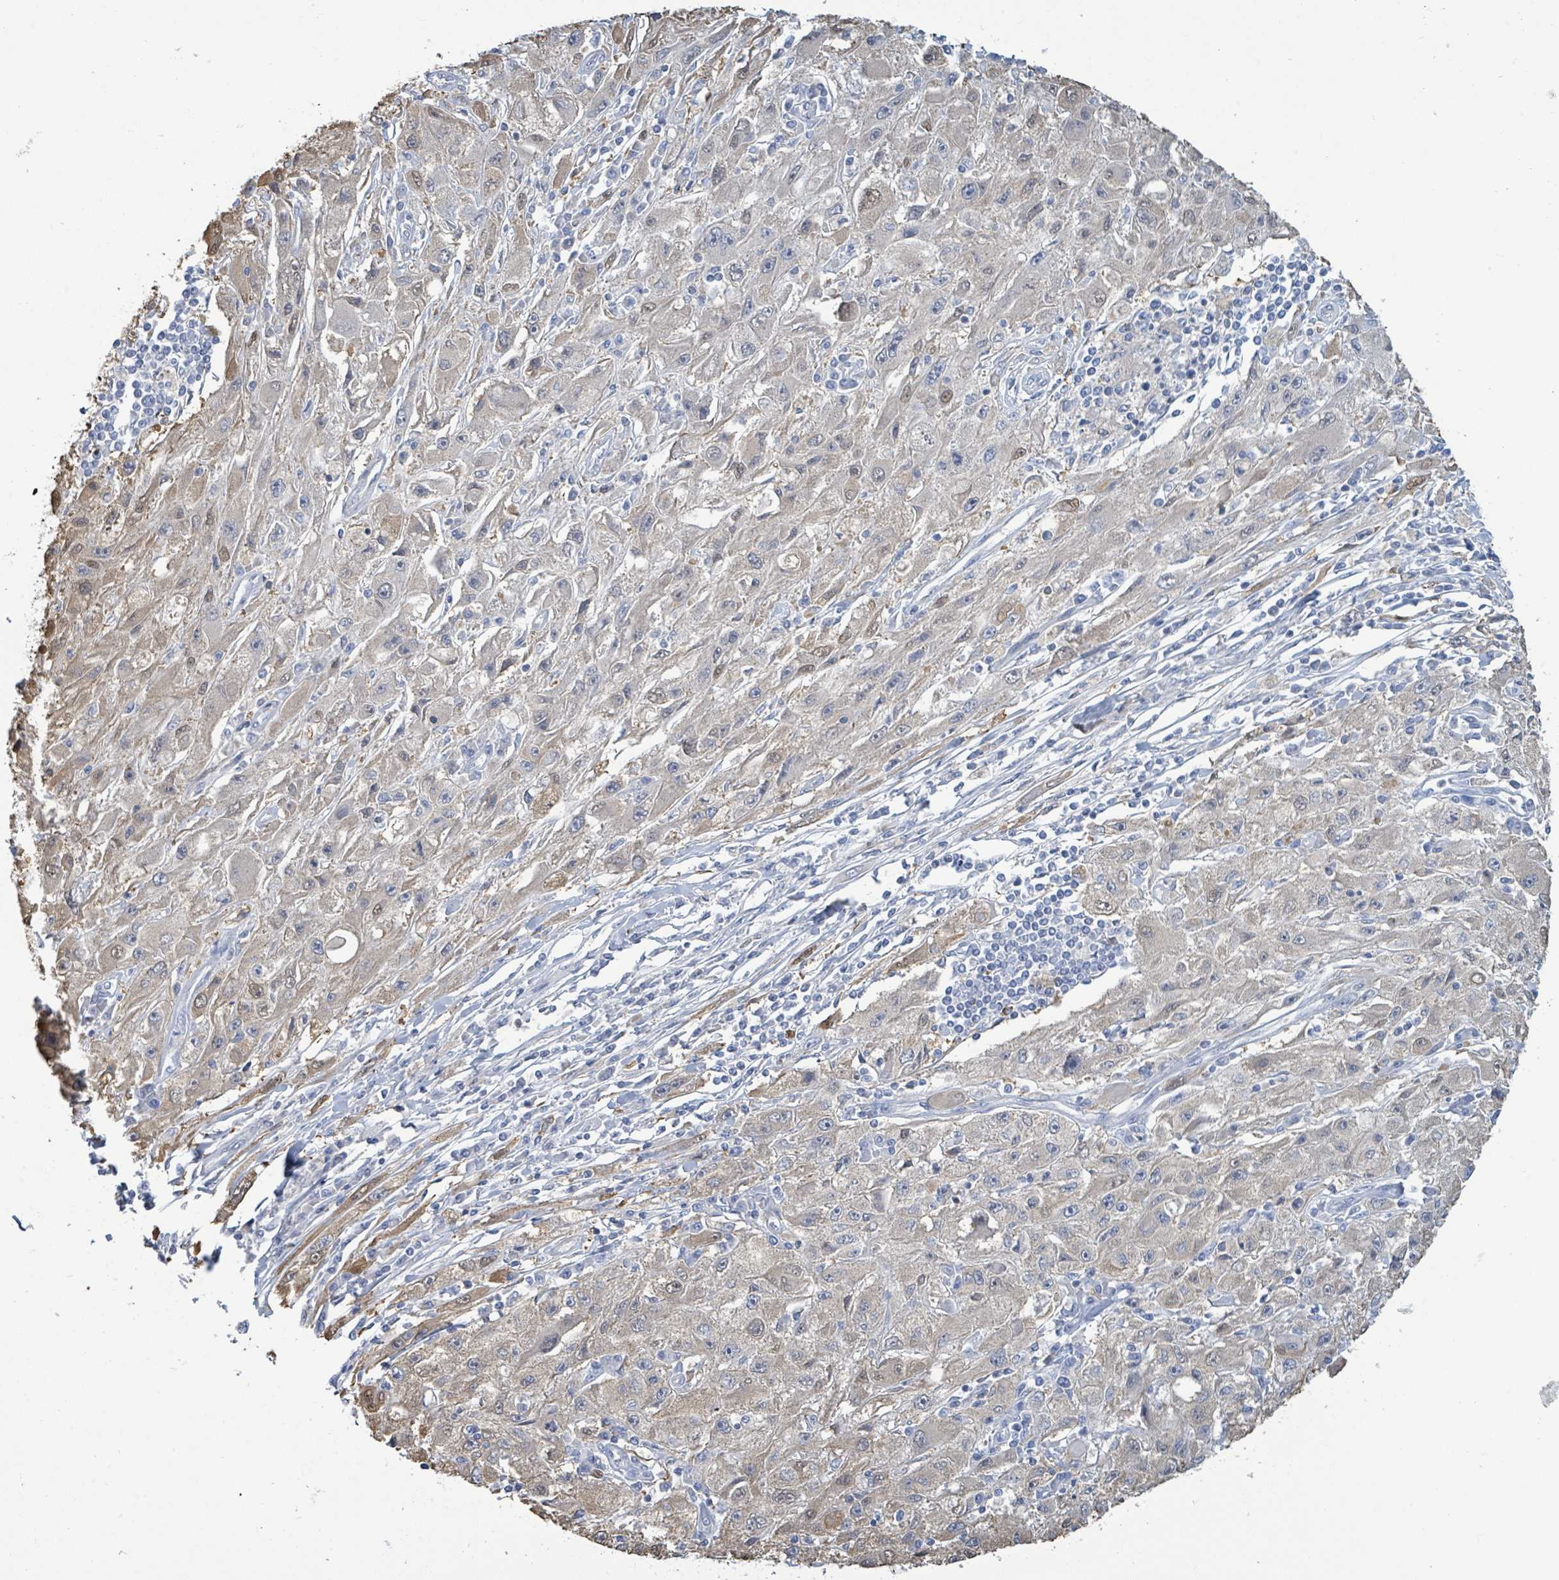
{"staining": {"intensity": "weak", "quantity": "<25%", "location": "cytoplasmic/membranous"}, "tissue": "melanoma", "cell_type": "Tumor cells", "image_type": "cancer", "snomed": [{"axis": "morphology", "description": "Malignant melanoma, Metastatic site"}, {"axis": "topography", "description": "Skin"}], "caption": "Human melanoma stained for a protein using immunohistochemistry (IHC) displays no positivity in tumor cells.", "gene": "DGKZ", "patient": {"sex": "male", "age": 53}}